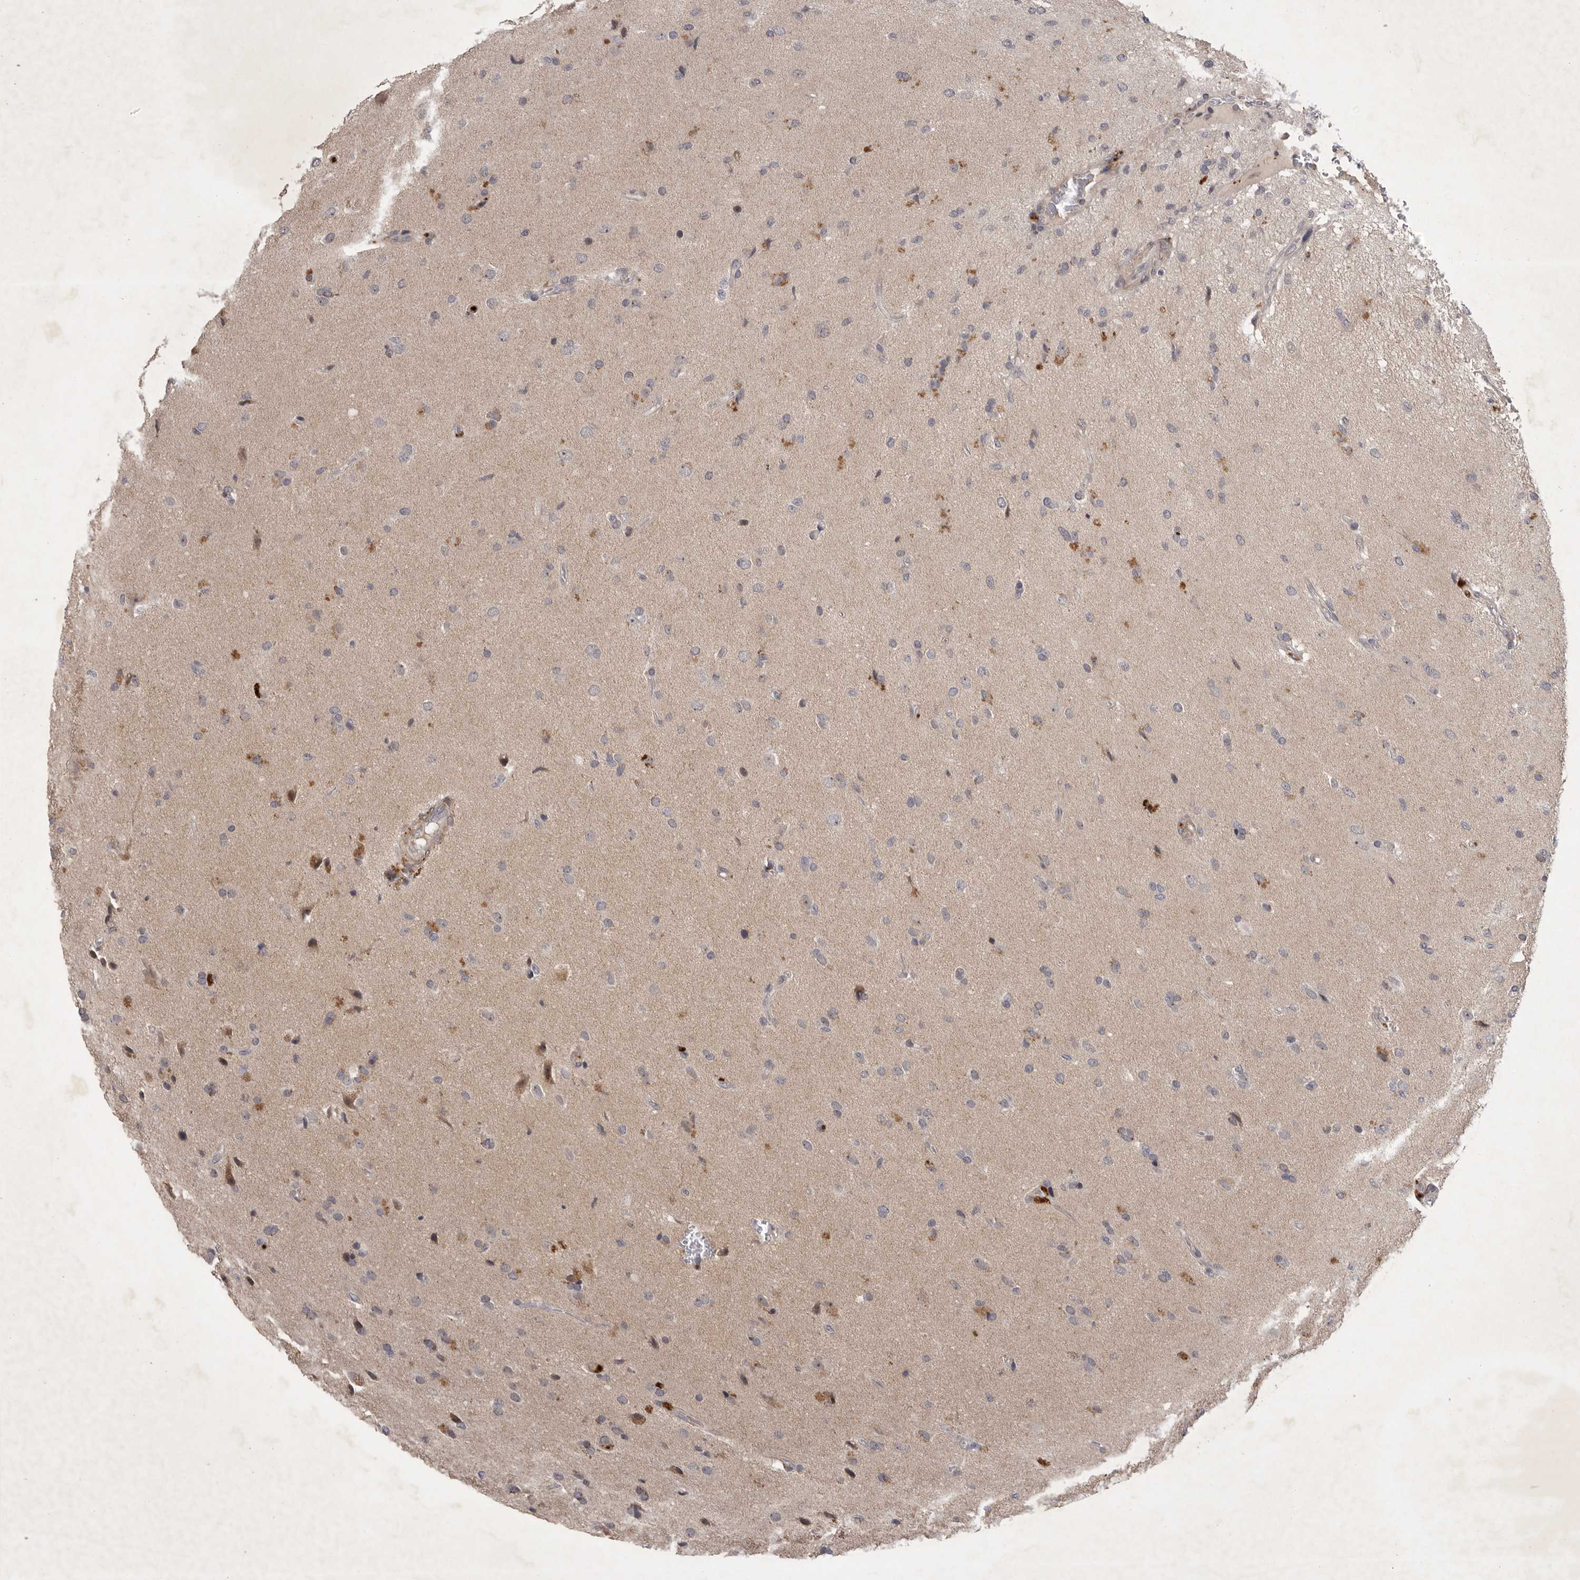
{"staining": {"intensity": "negative", "quantity": "none", "location": "none"}, "tissue": "glioma", "cell_type": "Tumor cells", "image_type": "cancer", "snomed": [{"axis": "morphology", "description": "Glioma, malignant, High grade"}, {"axis": "topography", "description": "Brain"}], "caption": "Malignant glioma (high-grade) stained for a protein using immunohistochemistry (IHC) shows no positivity tumor cells.", "gene": "UBE3D", "patient": {"sex": "male", "age": 72}}